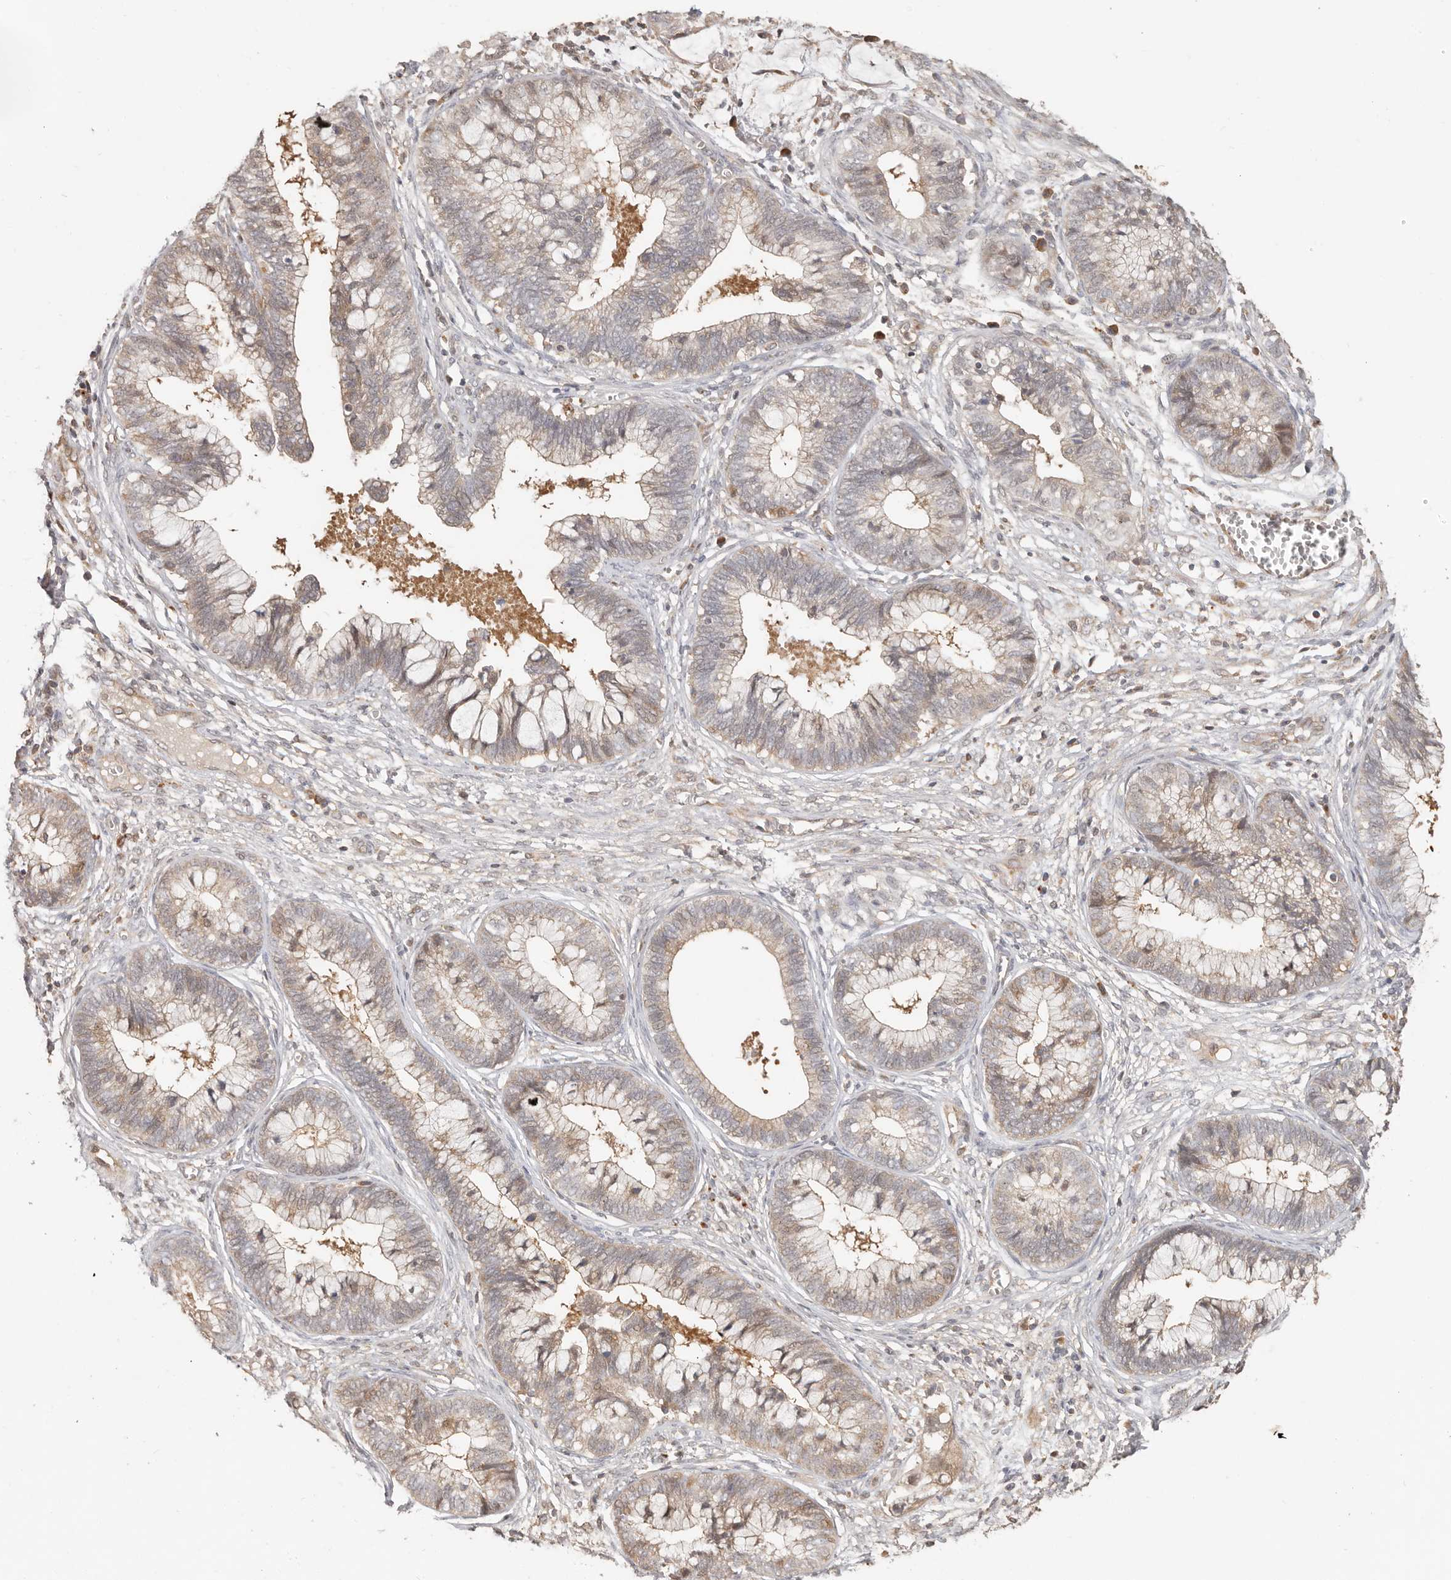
{"staining": {"intensity": "weak", "quantity": ">75%", "location": "cytoplasmic/membranous"}, "tissue": "cervical cancer", "cell_type": "Tumor cells", "image_type": "cancer", "snomed": [{"axis": "morphology", "description": "Adenocarcinoma, NOS"}, {"axis": "topography", "description": "Cervix"}], "caption": "Weak cytoplasmic/membranous protein staining is seen in about >75% of tumor cells in cervical cancer.", "gene": "MTFR2", "patient": {"sex": "female", "age": 44}}